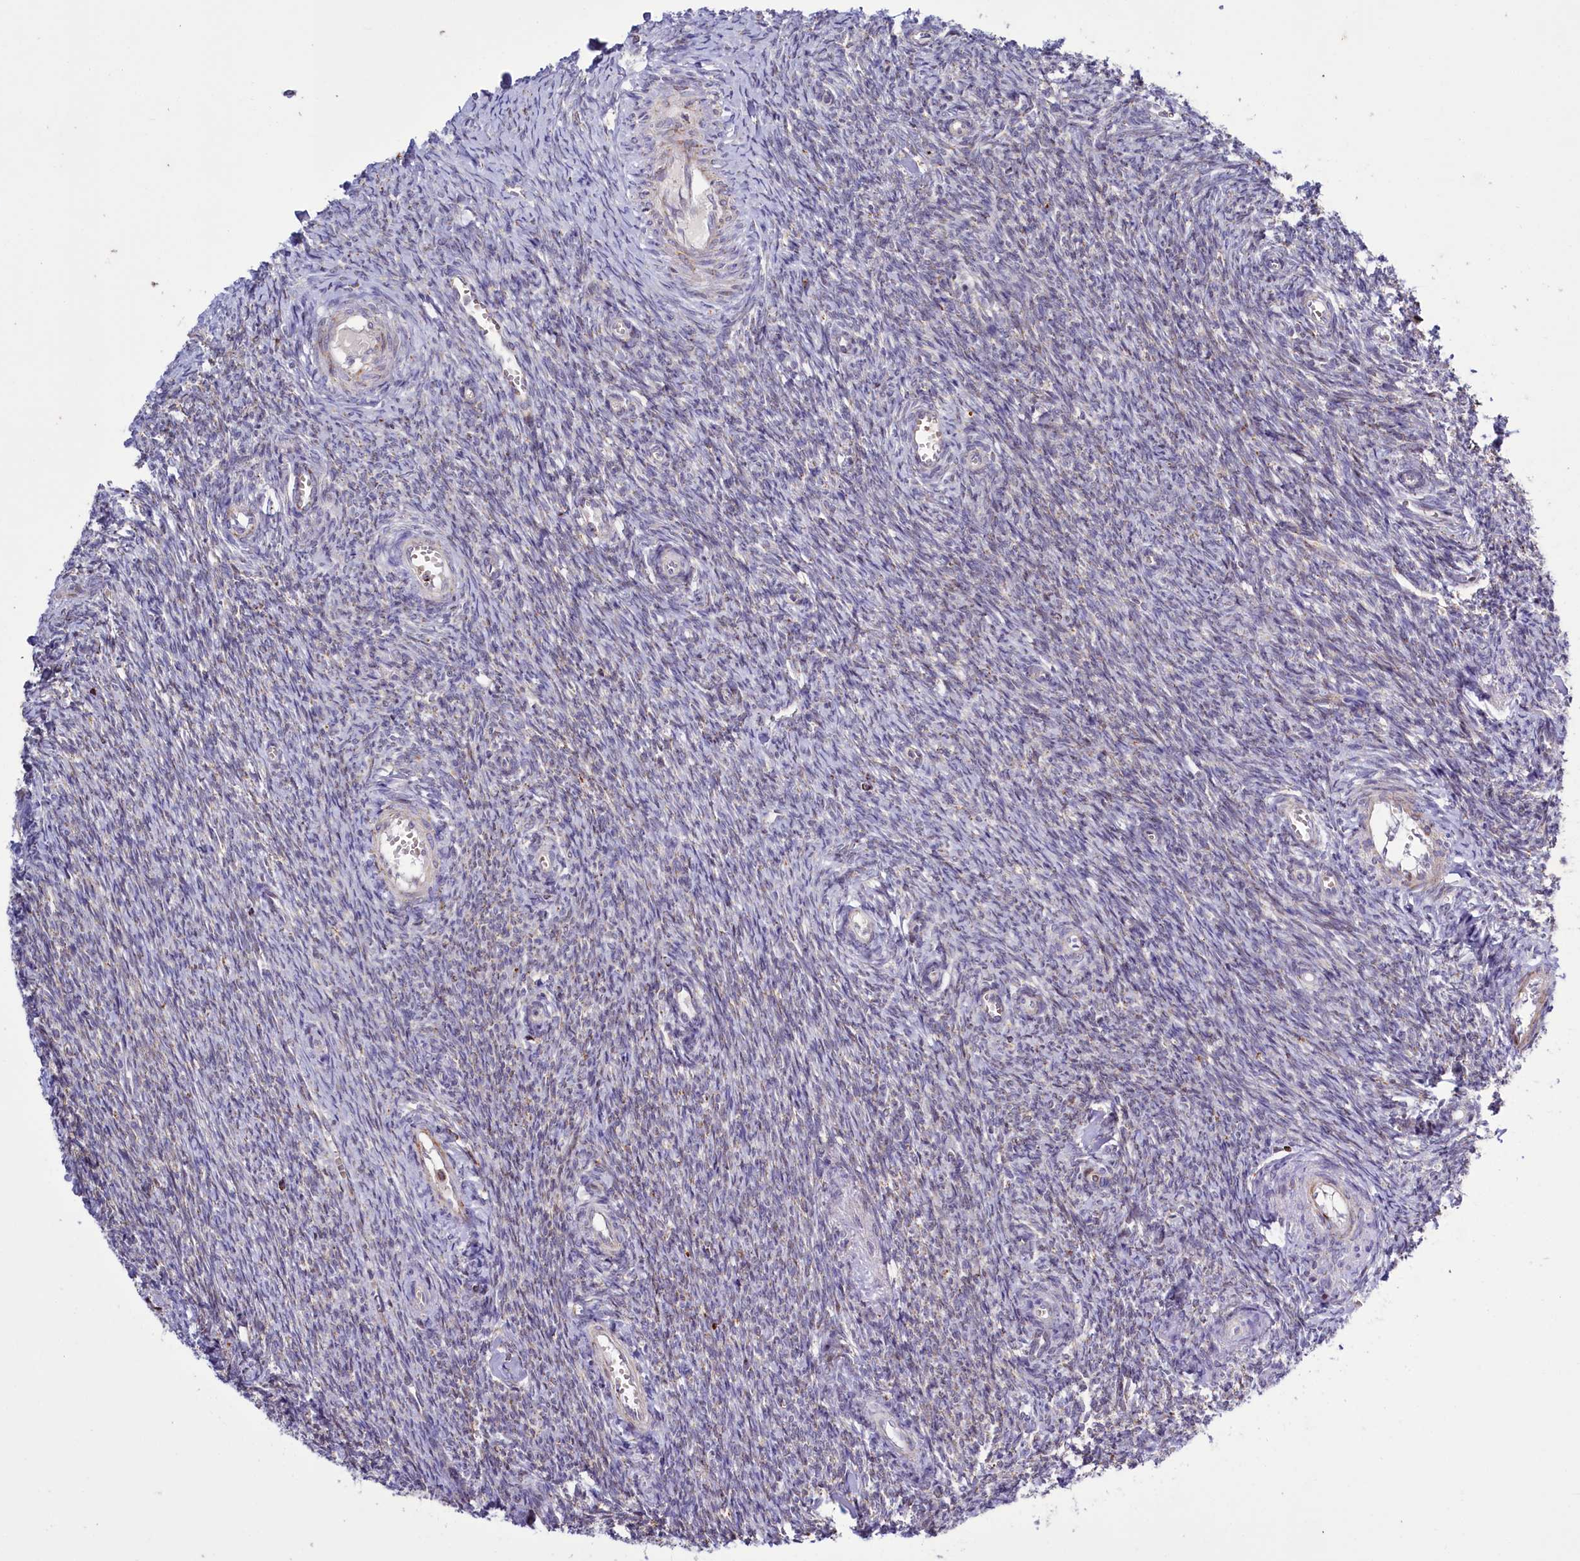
{"staining": {"intensity": "negative", "quantity": "none", "location": "none"}, "tissue": "ovary", "cell_type": "Ovarian stroma cells", "image_type": "normal", "snomed": [{"axis": "morphology", "description": "Normal tissue, NOS"}, {"axis": "topography", "description": "Ovary"}], "caption": "Micrograph shows no significant protein staining in ovarian stroma cells of unremarkable ovary. Nuclei are stained in blue.", "gene": "DYNC2H1", "patient": {"sex": "female", "age": 44}}